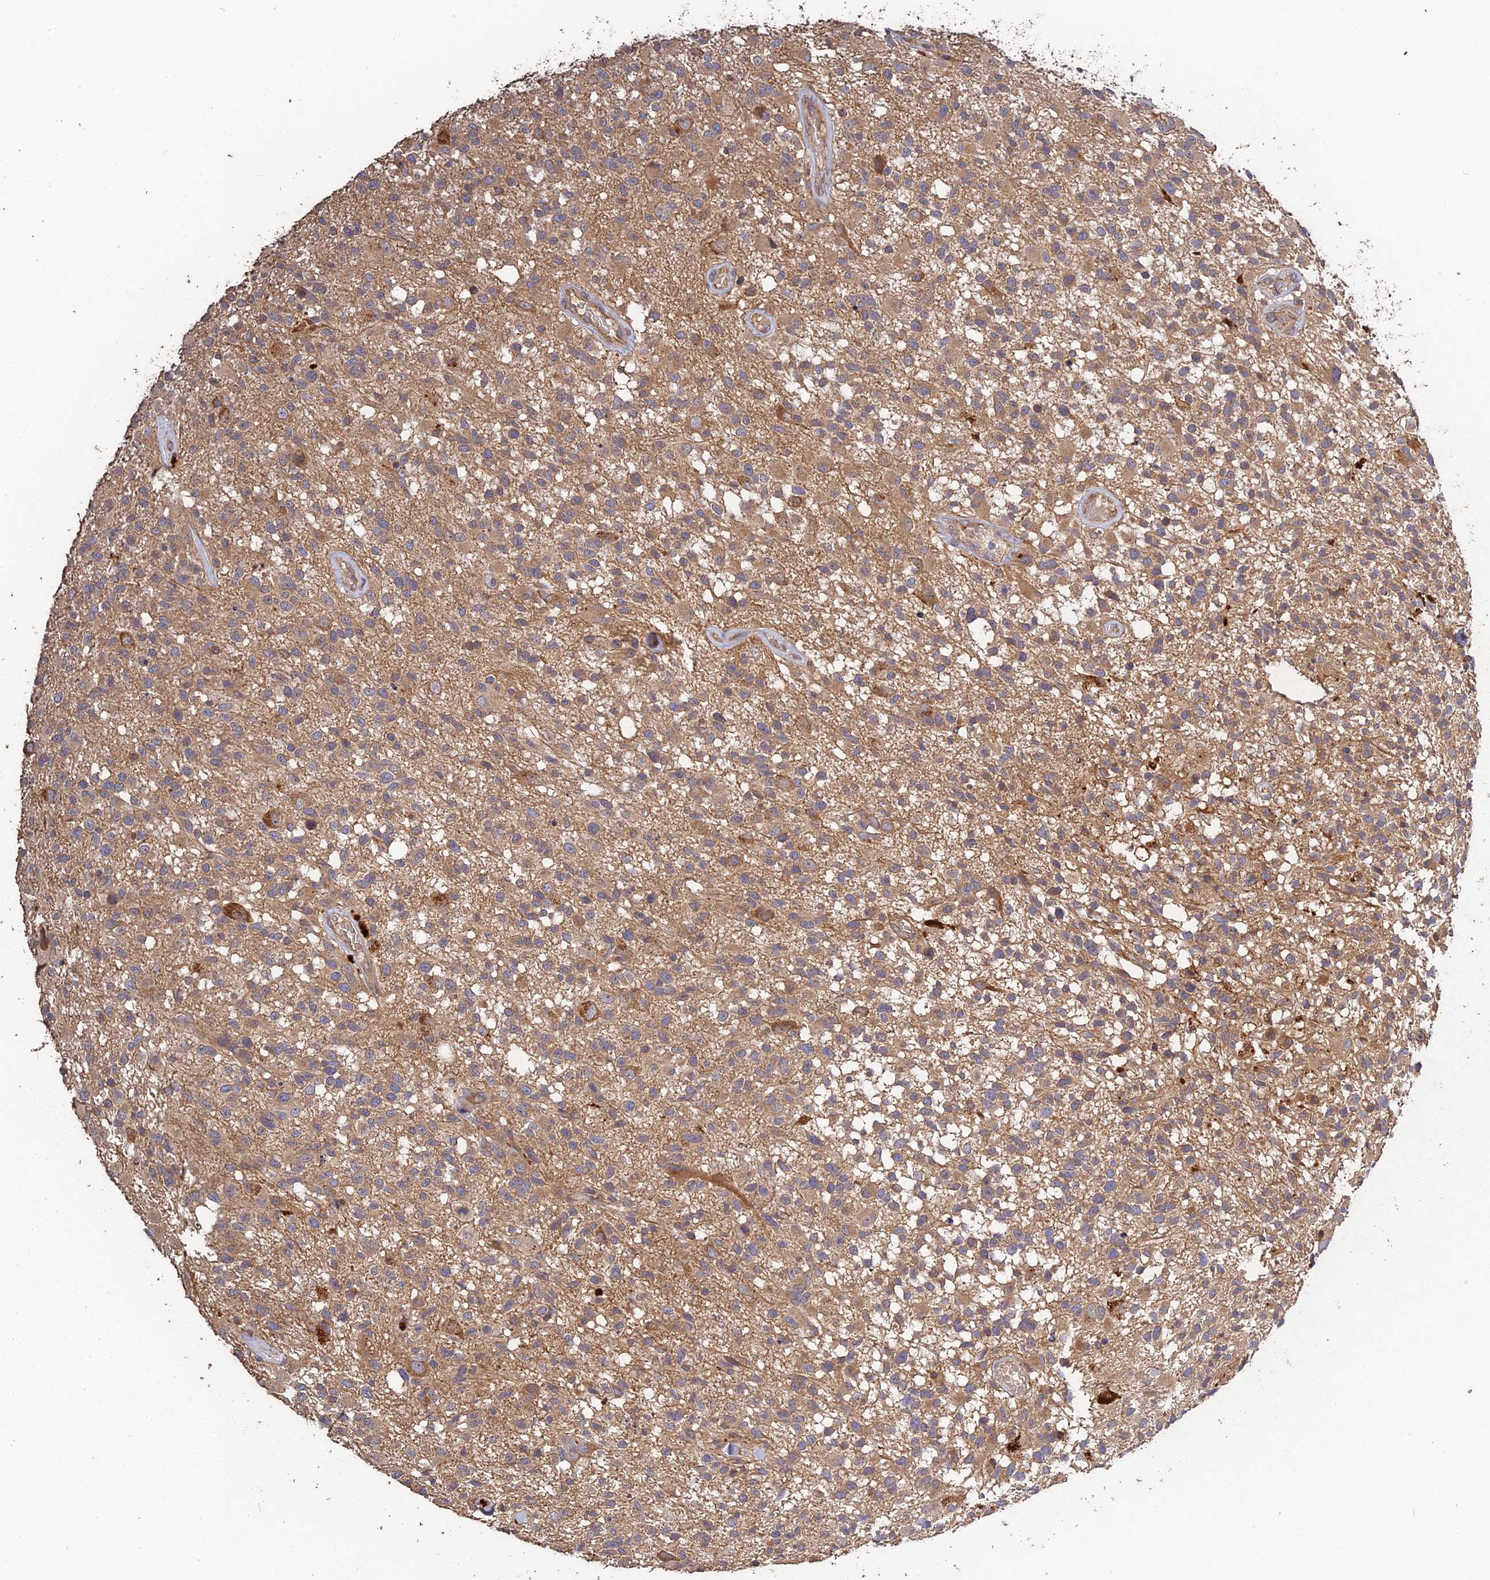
{"staining": {"intensity": "weak", "quantity": "<25%", "location": "cytoplasmic/membranous"}, "tissue": "glioma", "cell_type": "Tumor cells", "image_type": "cancer", "snomed": [{"axis": "morphology", "description": "Glioma, malignant, High grade"}, {"axis": "morphology", "description": "Glioblastoma, NOS"}, {"axis": "topography", "description": "Brain"}], "caption": "Immunohistochemistry of human high-grade glioma (malignant) displays no expression in tumor cells.", "gene": "ARHGAP40", "patient": {"sex": "male", "age": 60}}